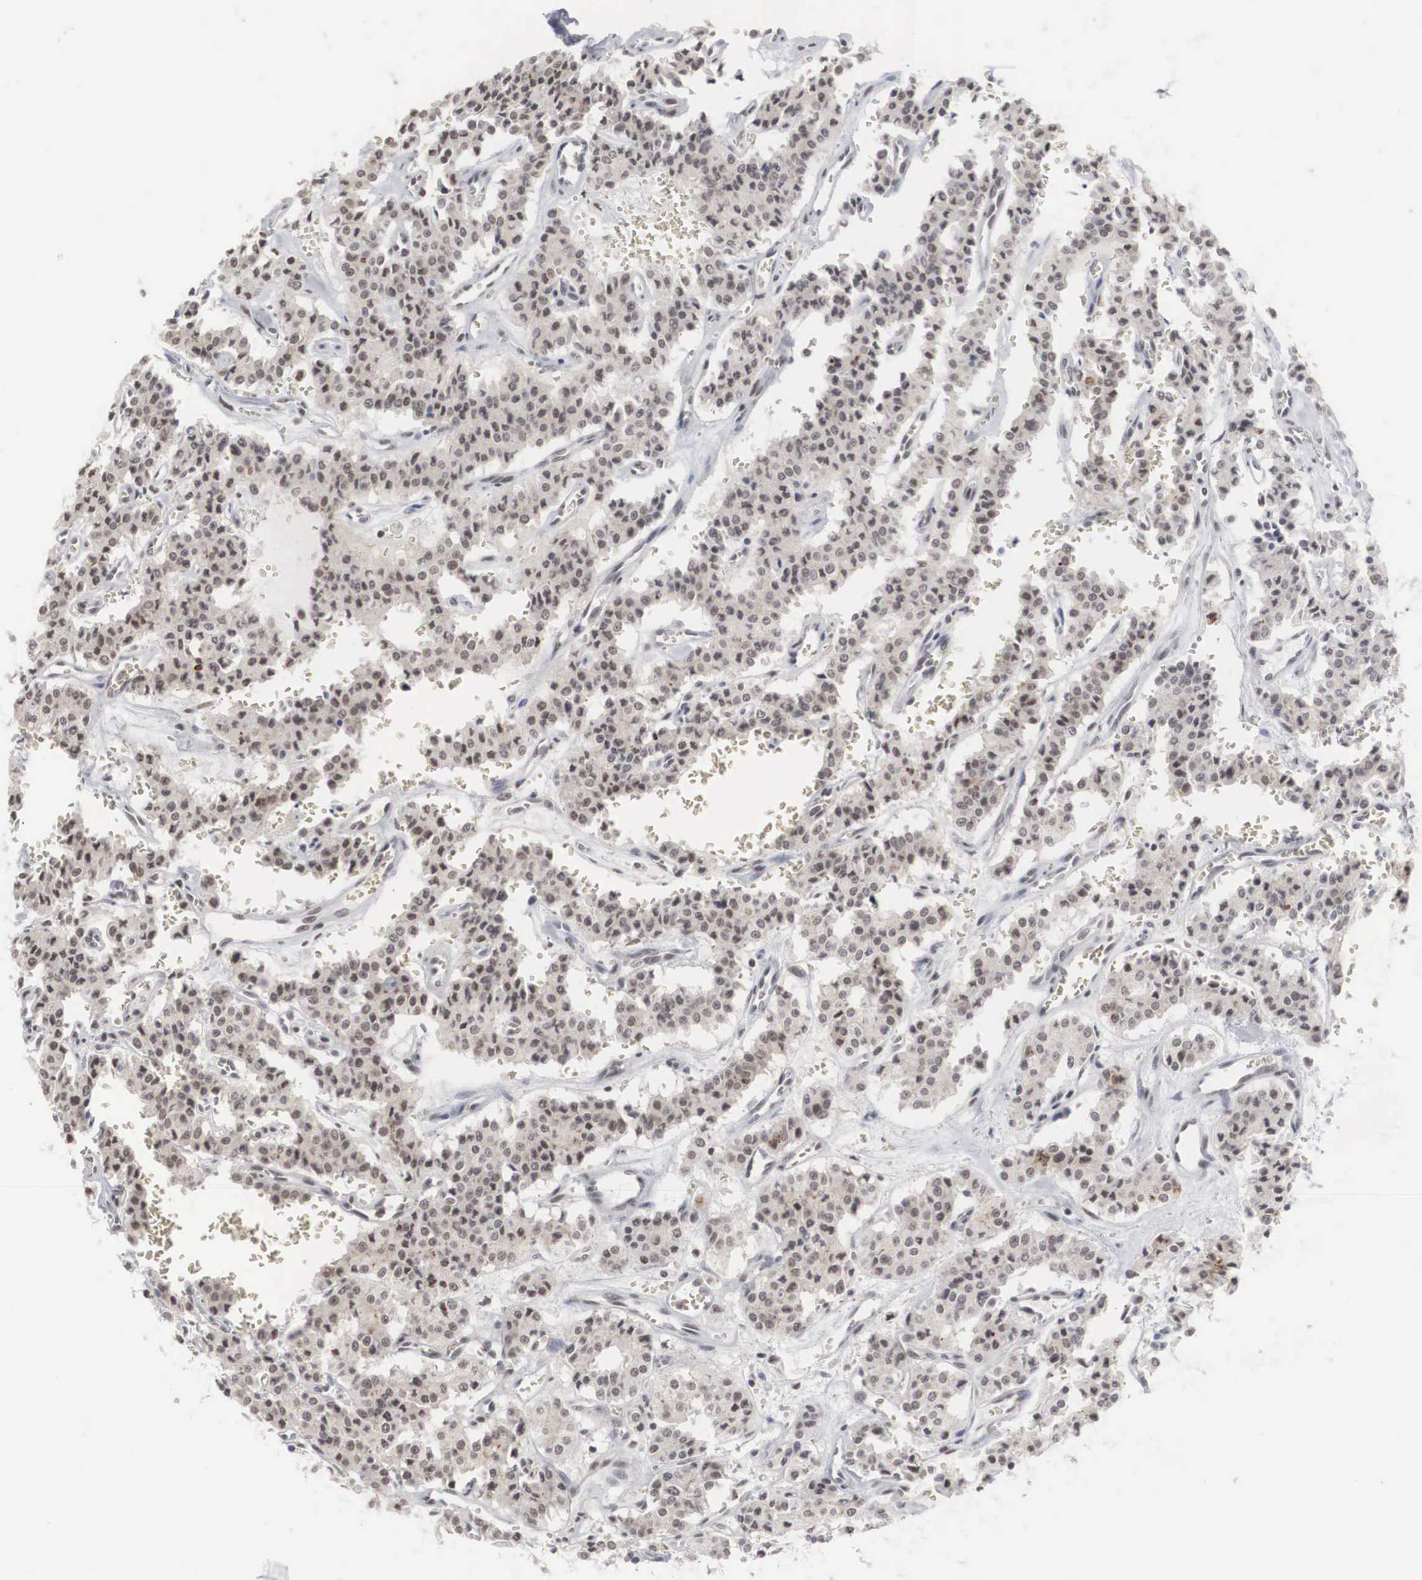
{"staining": {"intensity": "weak", "quantity": "25%-75%", "location": "nuclear"}, "tissue": "carcinoid", "cell_type": "Tumor cells", "image_type": "cancer", "snomed": [{"axis": "morphology", "description": "Carcinoid, malignant, NOS"}, {"axis": "topography", "description": "Bronchus"}], "caption": "IHC micrograph of human carcinoid (malignant) stained for a protein (brown), which displays low levels of weak nuclear expression in about 25%-75% of tumor cells.", "gene": "AUTS2", "patient": {"sex": "male", "age": 55}}